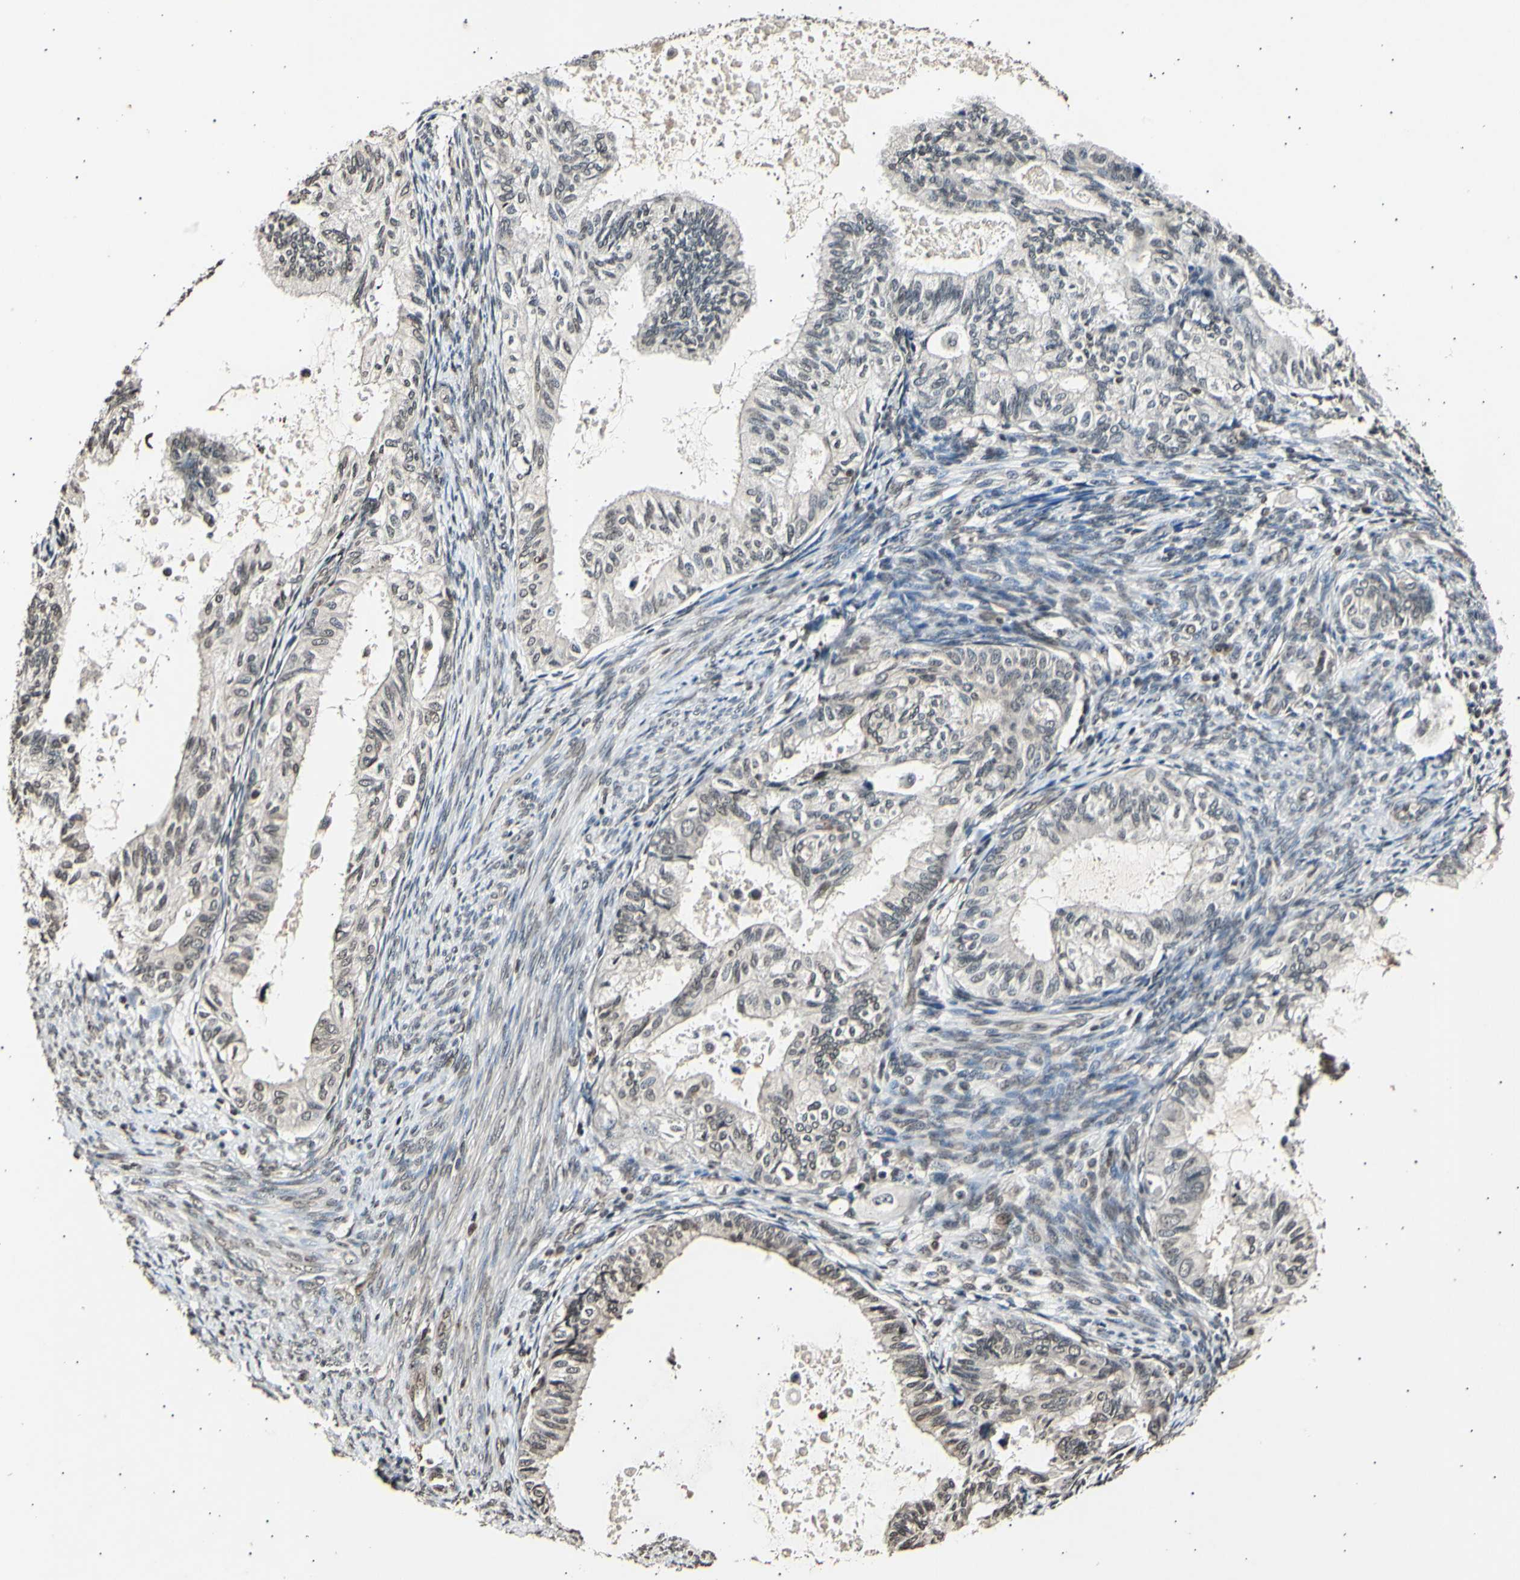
{"staining": {"intensity": "weak", "quantity": ">75%", "location": "cytoplasmic/membranous,nuclear"}, "tissue": "cervical cancer", "cell_type": "Tumor cells", "image_type": "cancer", "snomed": [{"axis": "morphology", "description": "Normal tissue, NOS"}, {"axis": "morphology", "description": "Adenocarcinoma, NOS"}, {"axis": "topography", "description": "Cervix"}, {"axis": "topography", "description": "Endometrium"}], "caption": "About >75% of tumor cells in cervical adenocarcinoma demonstrate weak cytoplasmic/membranous and nuclear protein staining as visualized by brown immunohistochemical staining.", "gene": "ANAPC7", "patient": {"sex": "female", "age": 86}}